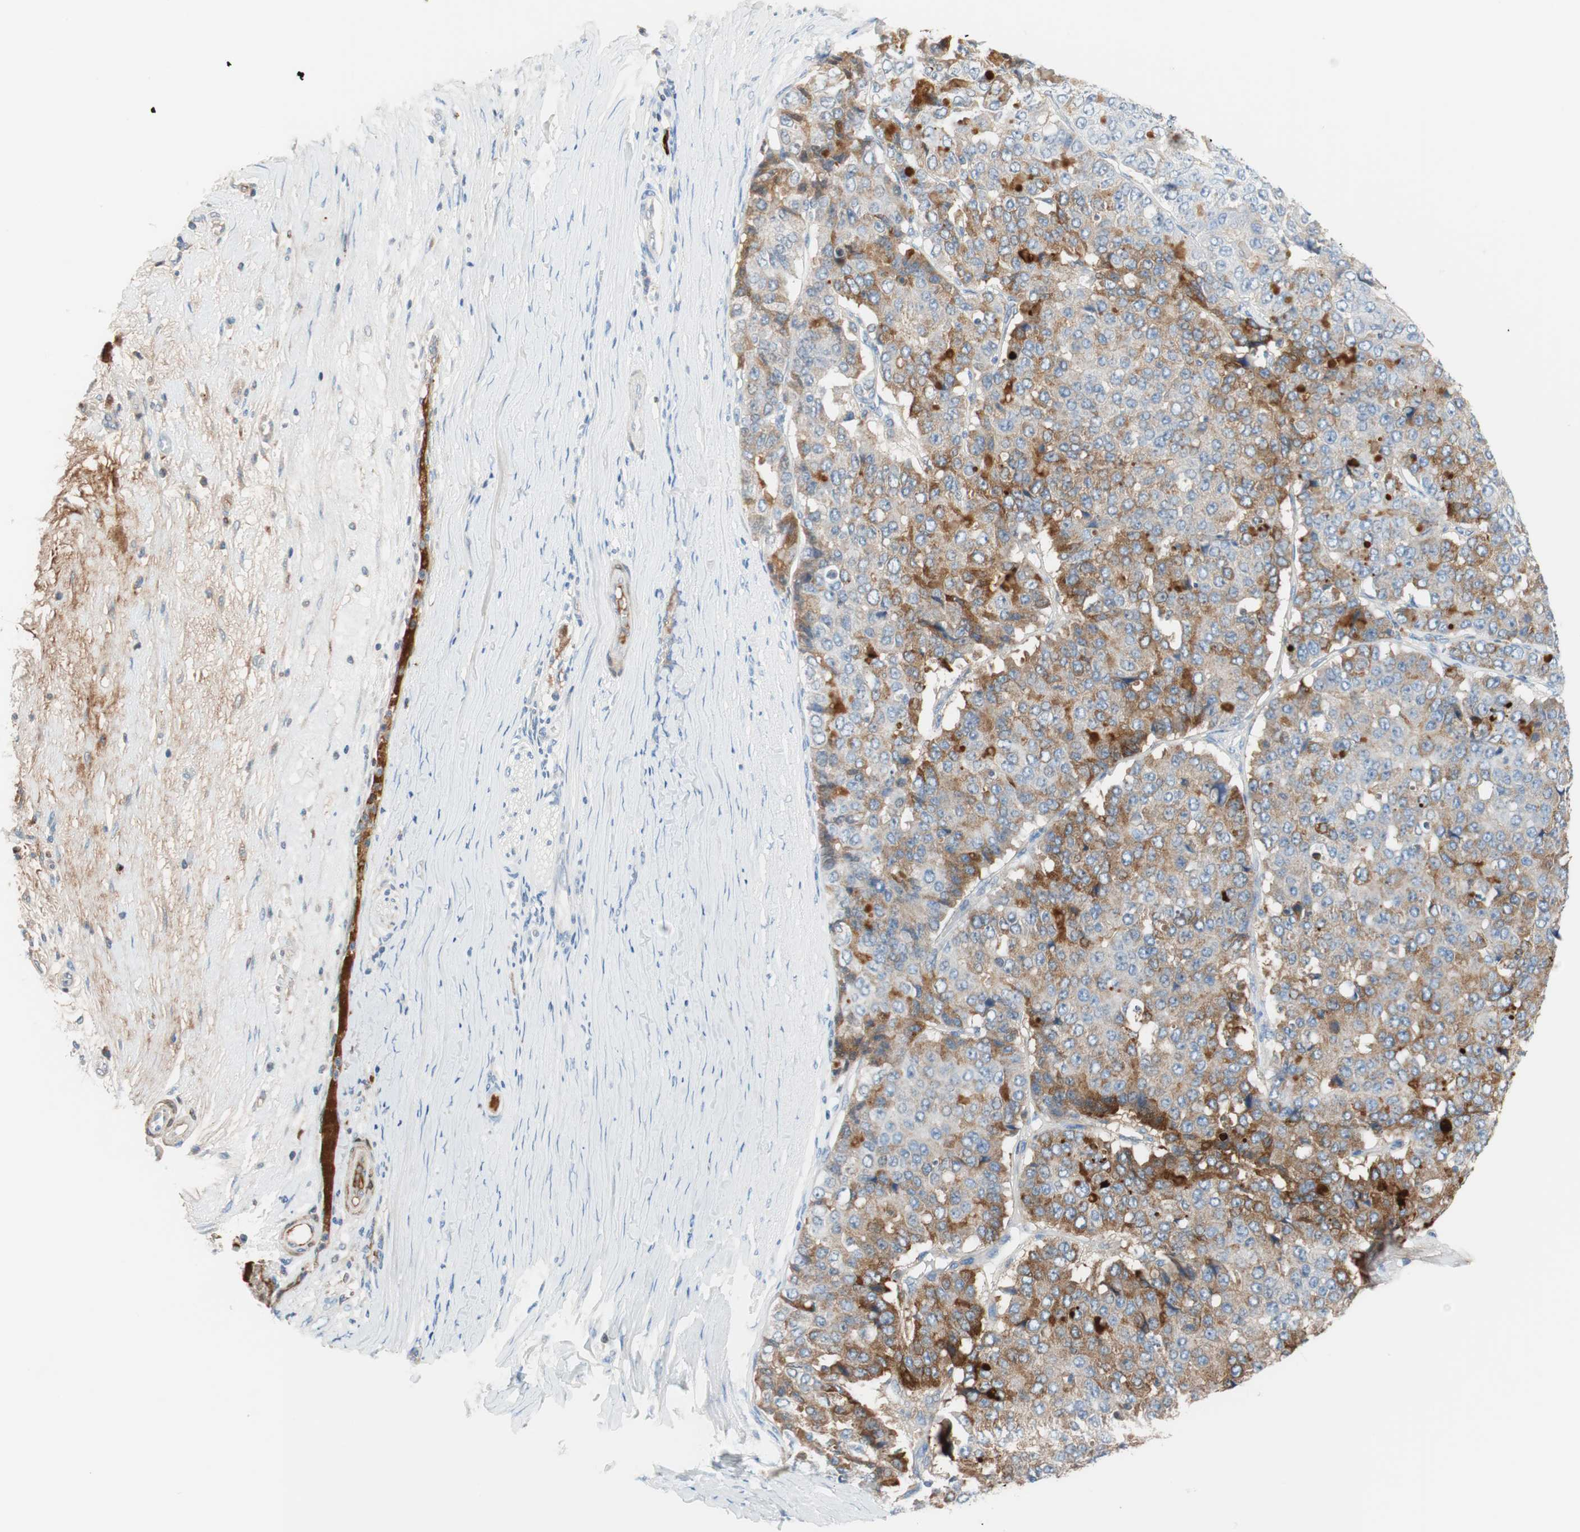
{"staining": {"intensity": "moderate", "quantity": "25%-75%", "location": "cytoplasmic/membranous"}, "tissue": "pancreatic cancer", "cell_type": "Tumor cells", "image_type": "cancer", "snomed": [{"axis": "morphology", "description": "Adenocarcinoma, NOS"}, {"axis": "topography", "description": "Pancreas"}], "caption": "Brown immunohistochemical staining in human pancreatic cancer (adenocarcinoma) exhibits moderate cytoplasmic/membranous expression in about 25%-75% of tumor cells.", "gene": "RBP4", "patient": {"sex": "male", "age": 50}}